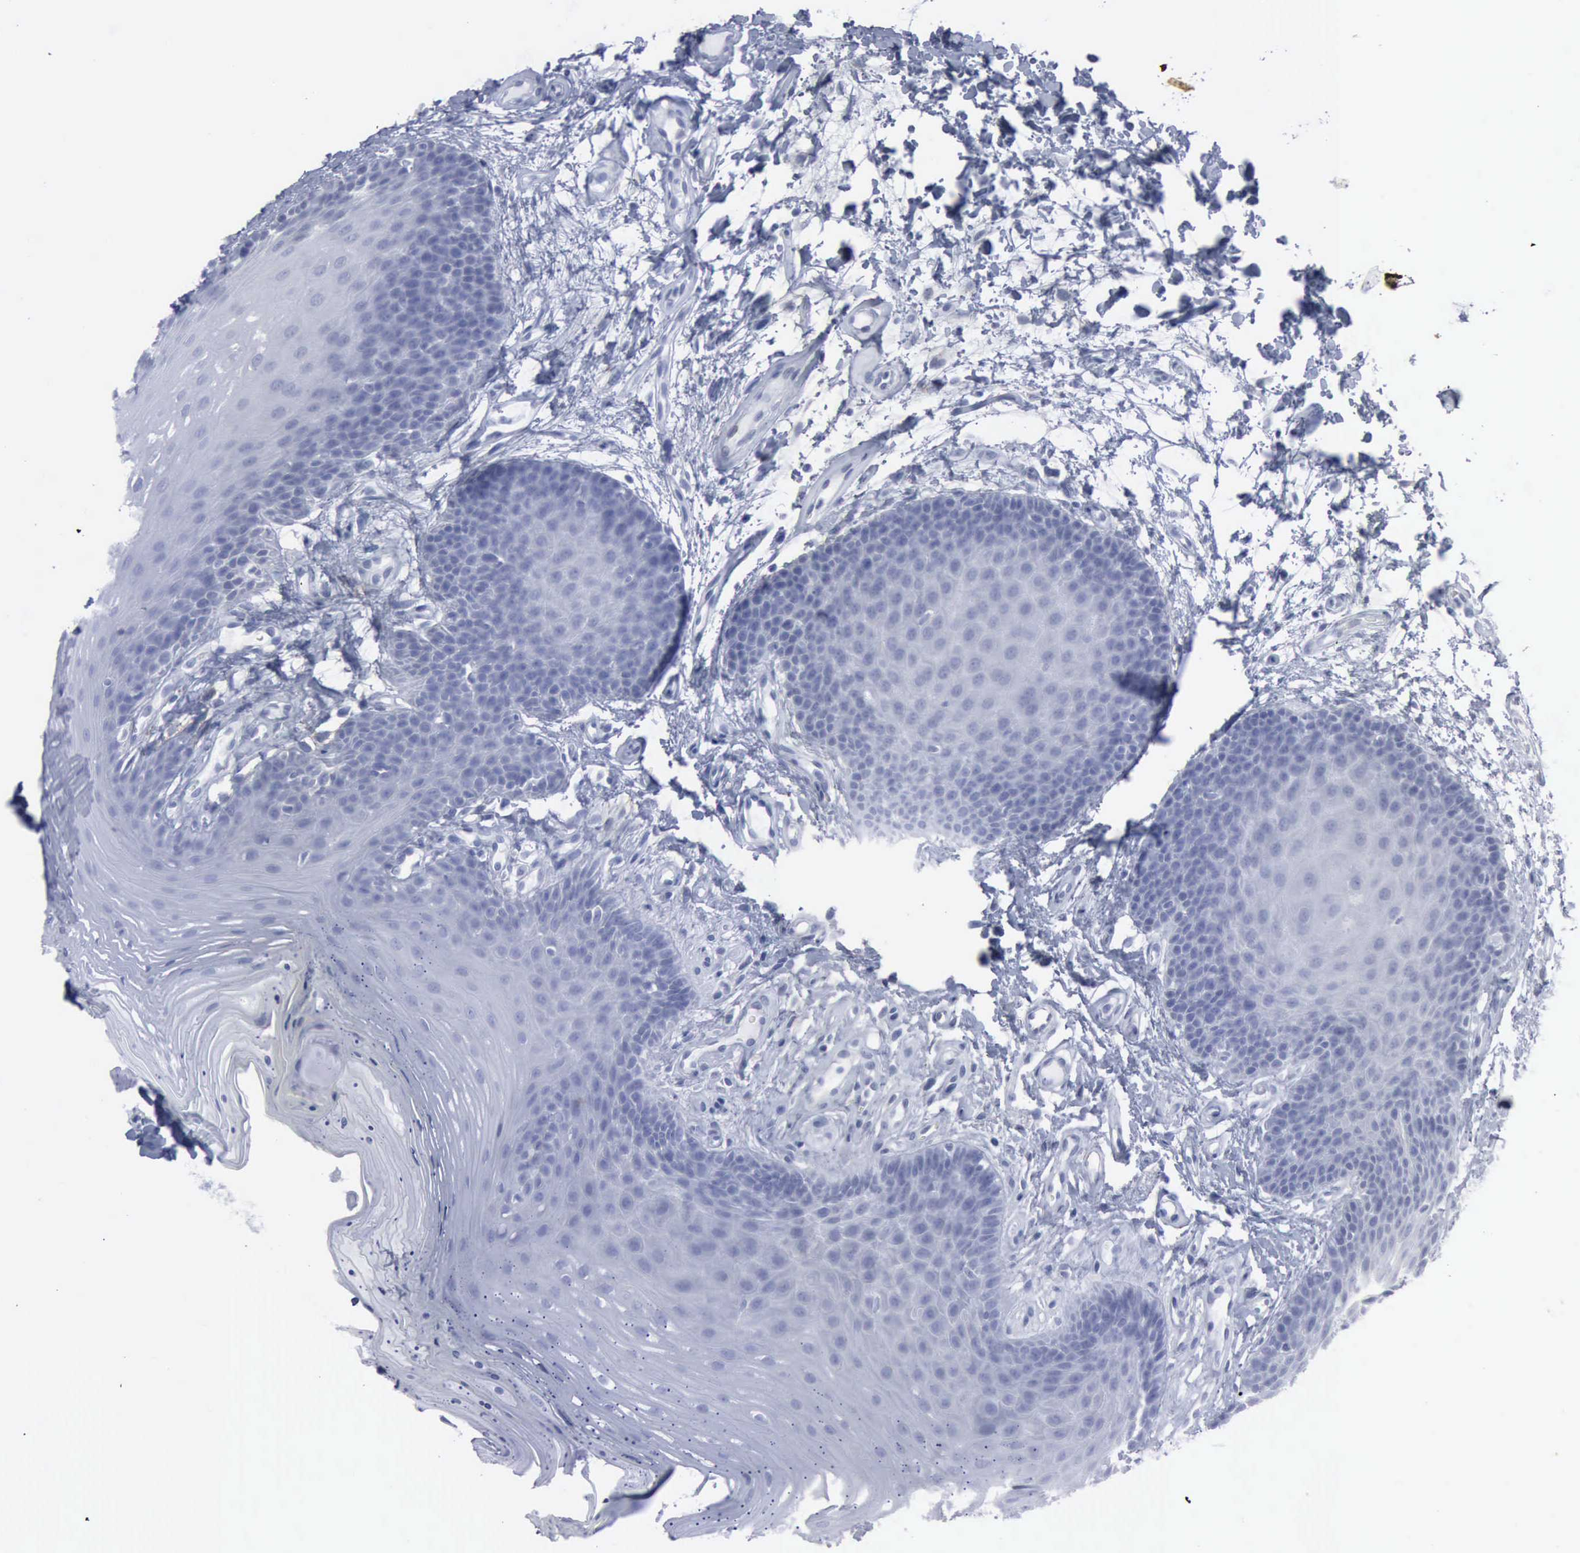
{"staining": {"intensity": "negative", "quantity": "none", "location": "none"}, "tissue": "oral mucosa", "cell_type": "Squamous epithelial cells", "image_type": "normal", "snomed": [{"axis": "morphology", "description": "Normal tissue, NOS"}, {"axis": "topography", "description": "Oral tissue"}], "caption": "There is no significant positivity in squamous epithelial cells of oral mucosa.", "gene": "VCAM1", "patient": {"sex": "male", "age": 62}}